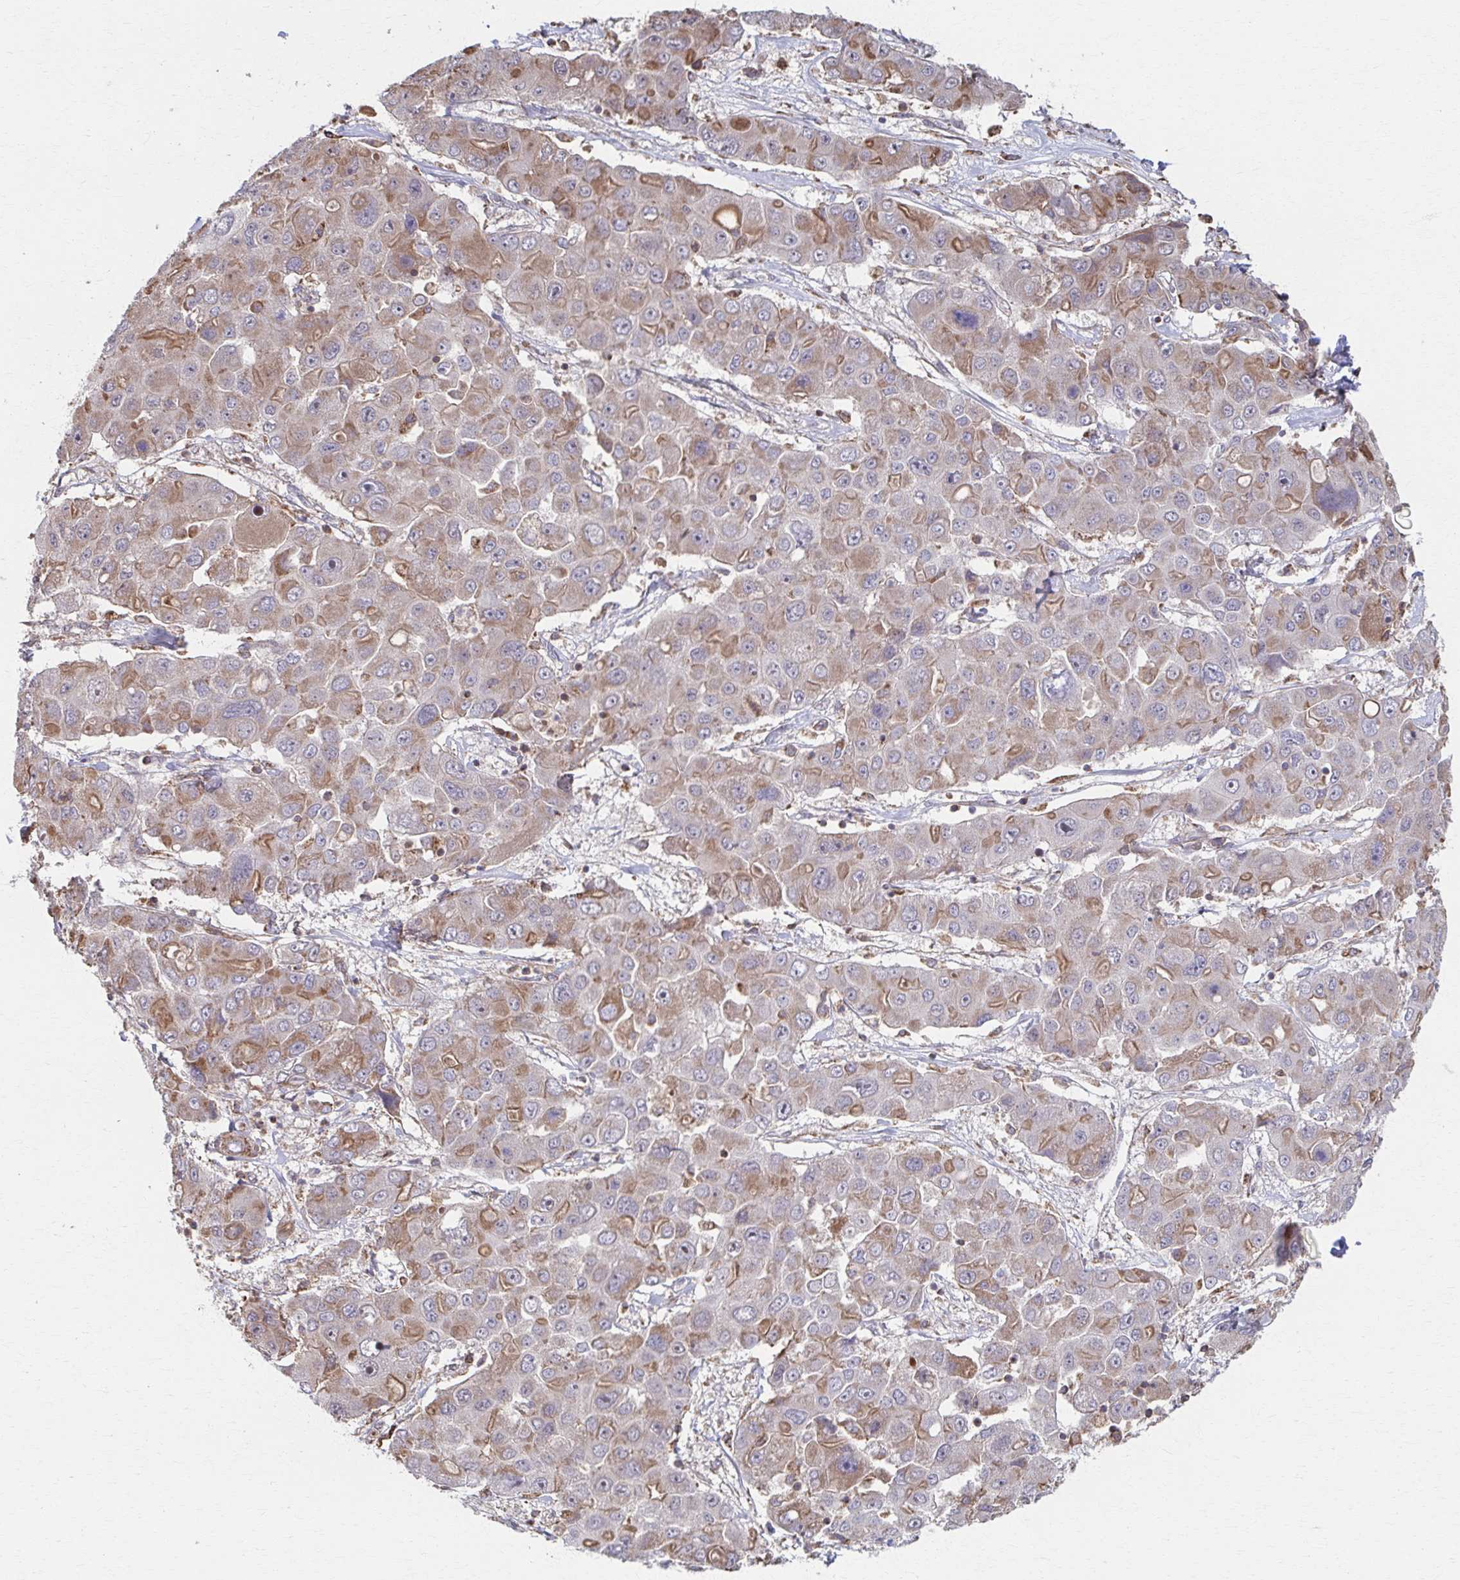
{"staining": {"intensity": "moderate", "quantity": "25%-75%", "location": "cytoplasmic/membranous"}, "tissue": "liver cancer", "cell_type": "Tumor cells", "image_type": "cancer", "snomed": [{"axis": "morphology", "description": "Cholangiocarcinoma"}, {"axis": "topography", "description": "Liver"}], "caption": "IHC of cholangiocarcinoma (liver) shows medium levels of moderate cytoplasmic/membranous positivity in about 25%-75% of tumor cells.", "gene": "KLHL34", "patient": {"sex": "male", "age": 67}}